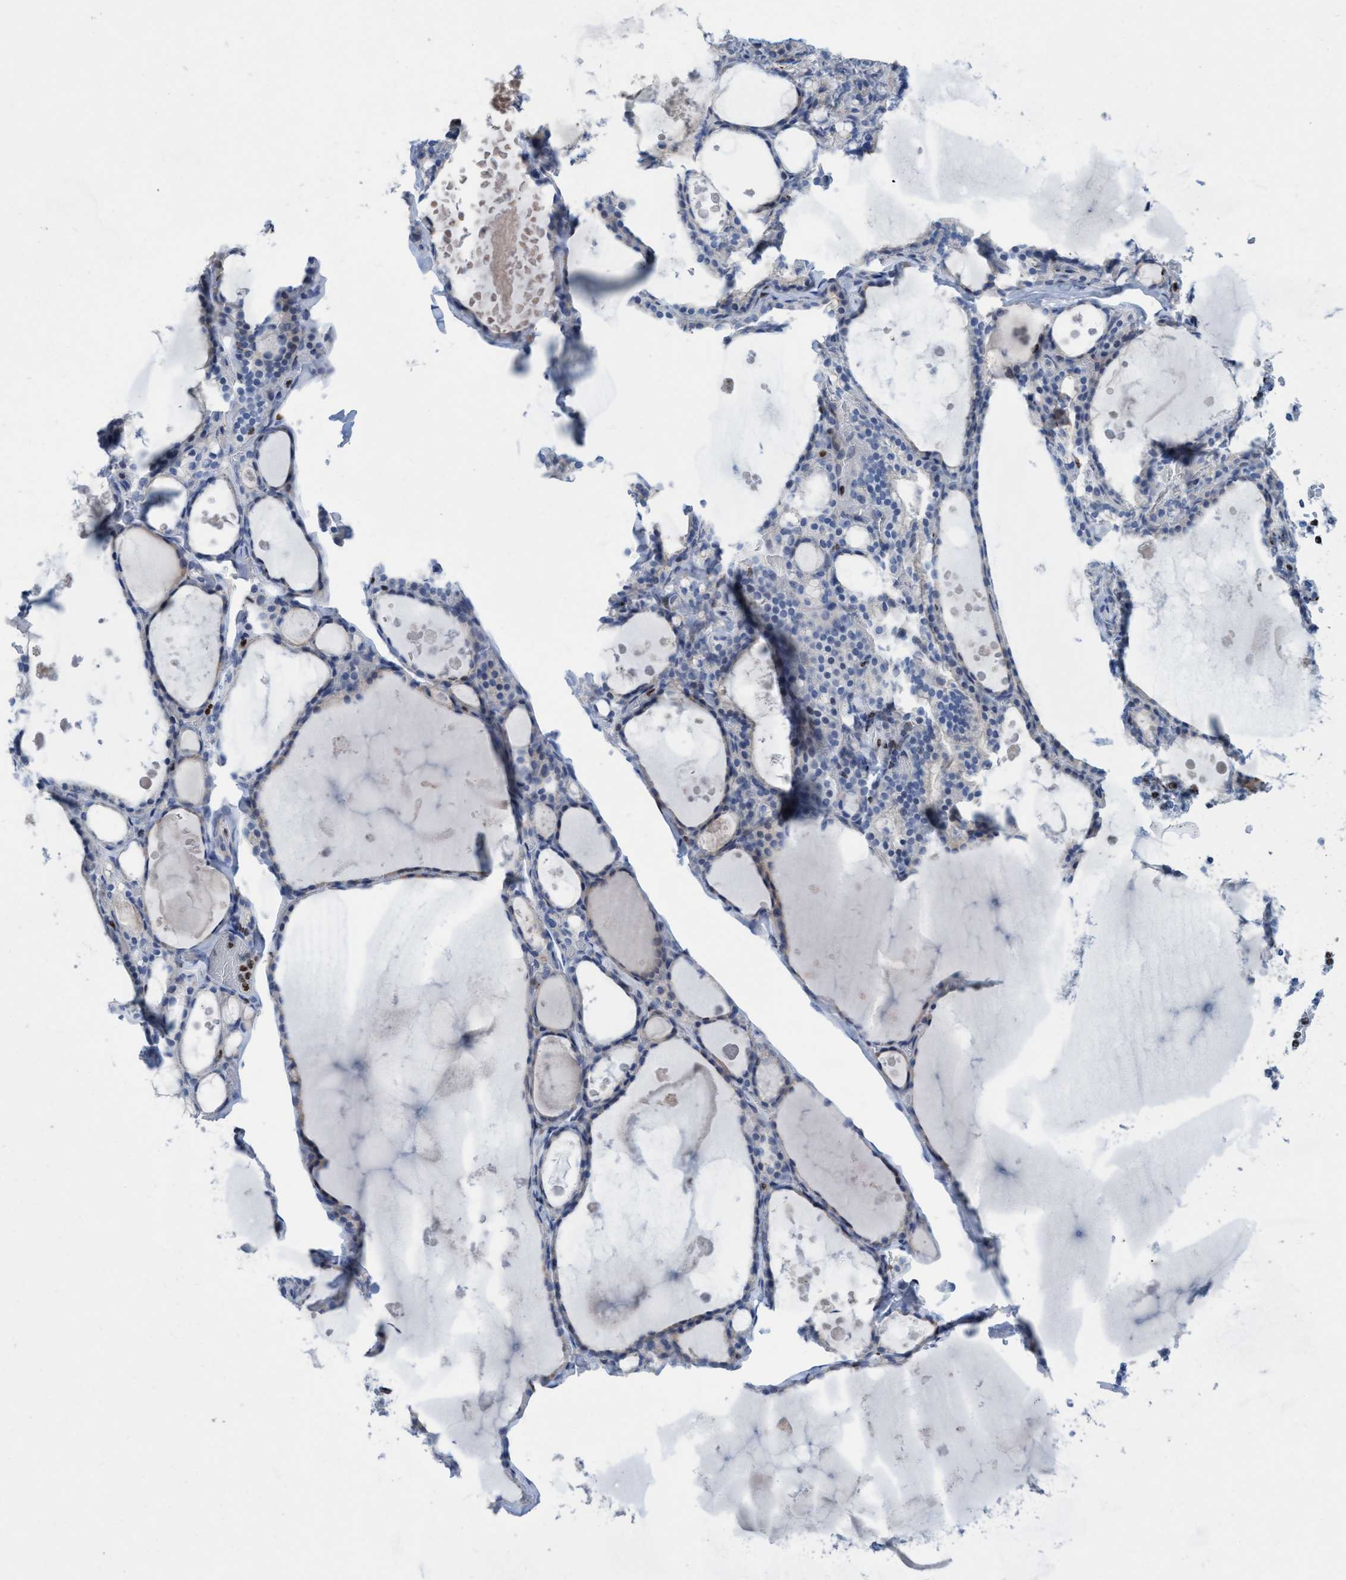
{"staining": {"intensity": "negative", "quantity": "none", "location": "none"}, "tissue": "thyroid gland", "cell_type": "Glandular cells", "image_type": "normal", "snomed": [{"axis": "morphology", "description": "Normal tissue, NOS"}, {"axis": "topography", "description": "Thyroid gland"}], "caption": "Photomicrograph shows no significant protein staining in glandular cells of unremarkable thyroid gland. The staining was performed using DAB to visualize the protein expression in brown, while the nuclei were stained in blue with hematoxylin (Magnification: 20x).", "gene": "CBX2", "patient": {"sex": "male", "age": 56}}